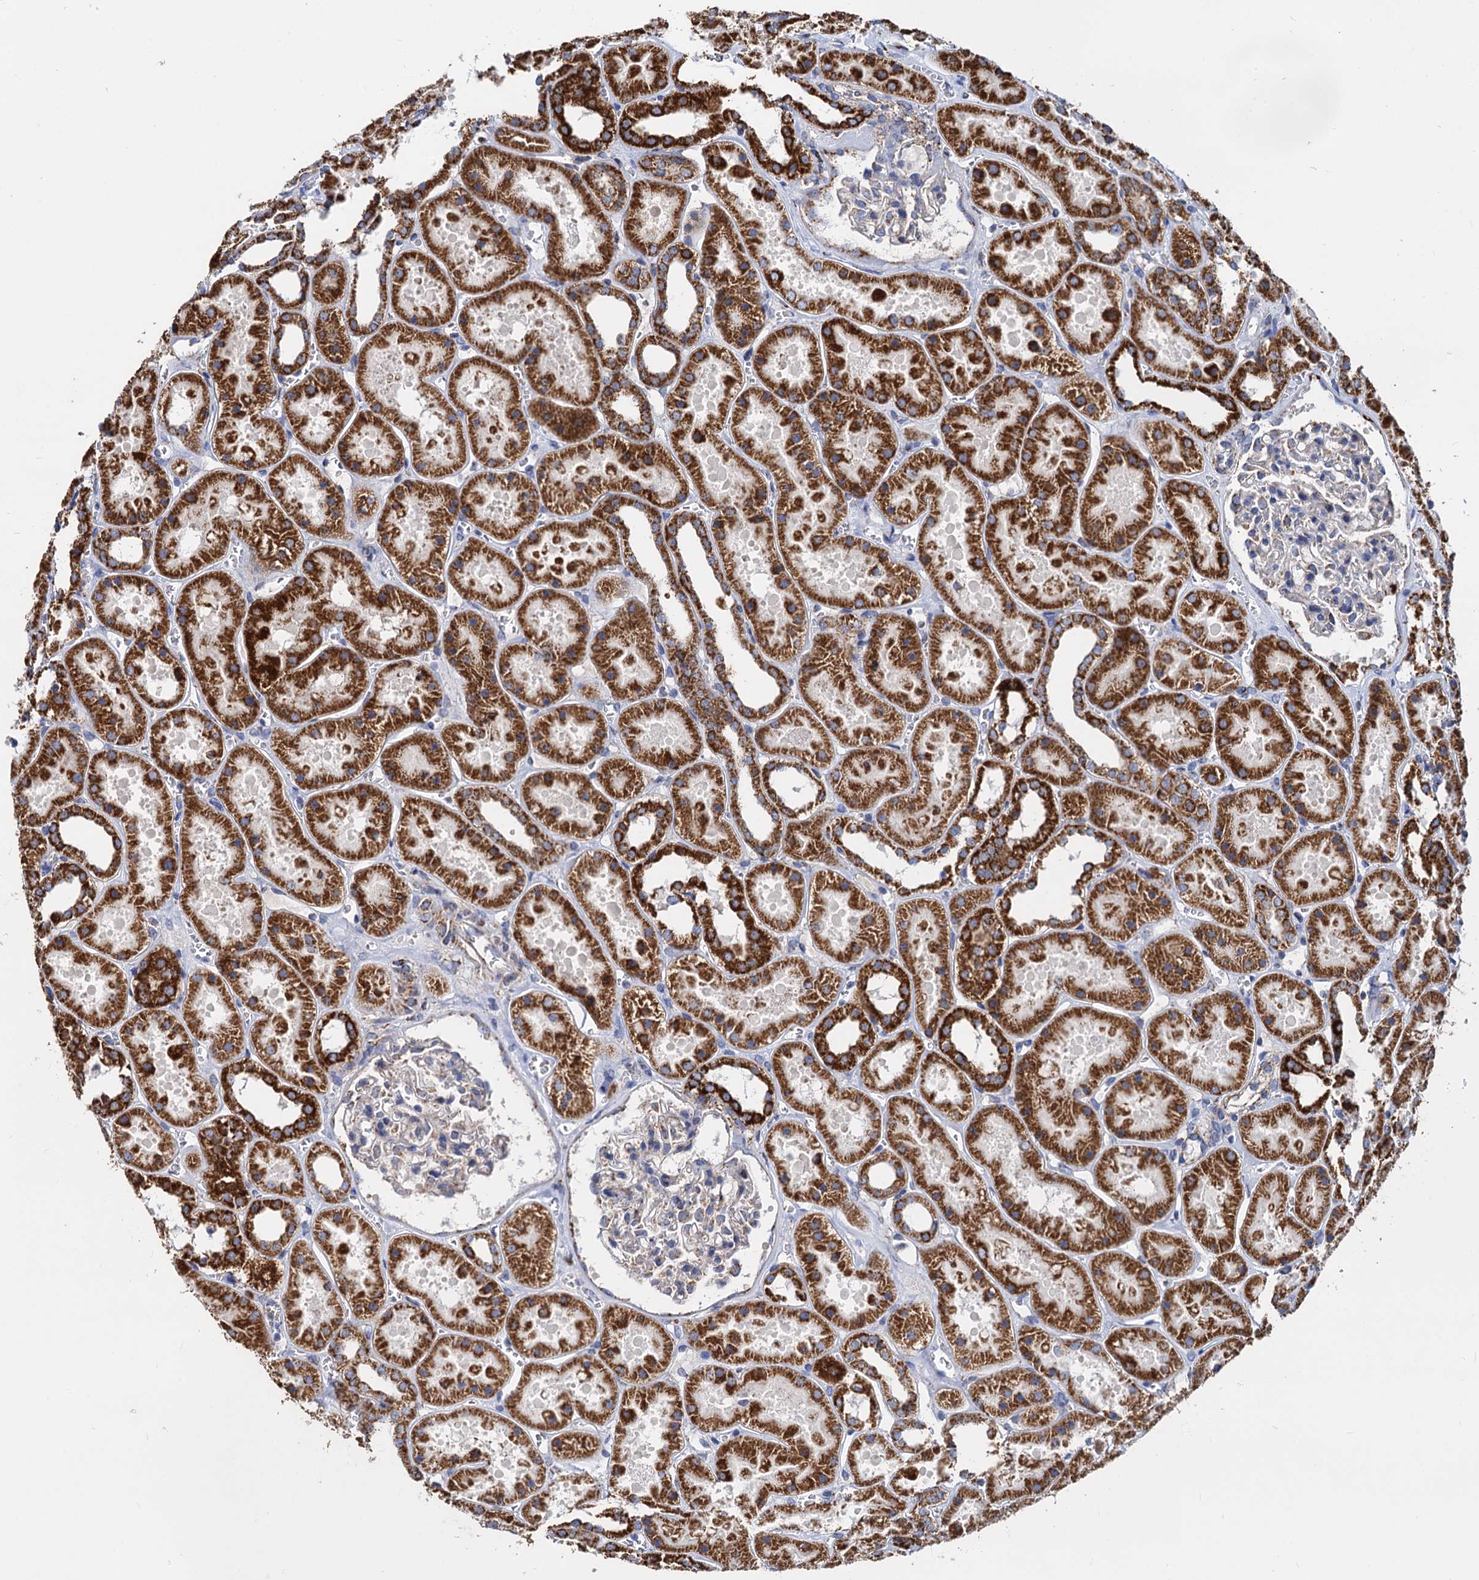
{"staining": {"intensity": "moderate", "quantity": "<25%", "location": "cytoplasmic/membranous"}, "tissue": "kidney", "cell_type": "Cells in glomeruli", "image_type": "normal", "snomed": [{"axis": "morphology", "description": "Normal tissue, NOS"}, {"axis": "topography", "description": "Kidney"}], "caption": "Brown immunohistochemical staining in benign kidney exhibits moderate cytoplasmic/membranous positivity in approximately <25% of cells in glomeruli.", "gene": "TIMM10", "patient": {"sex": "female", "age": 41}}